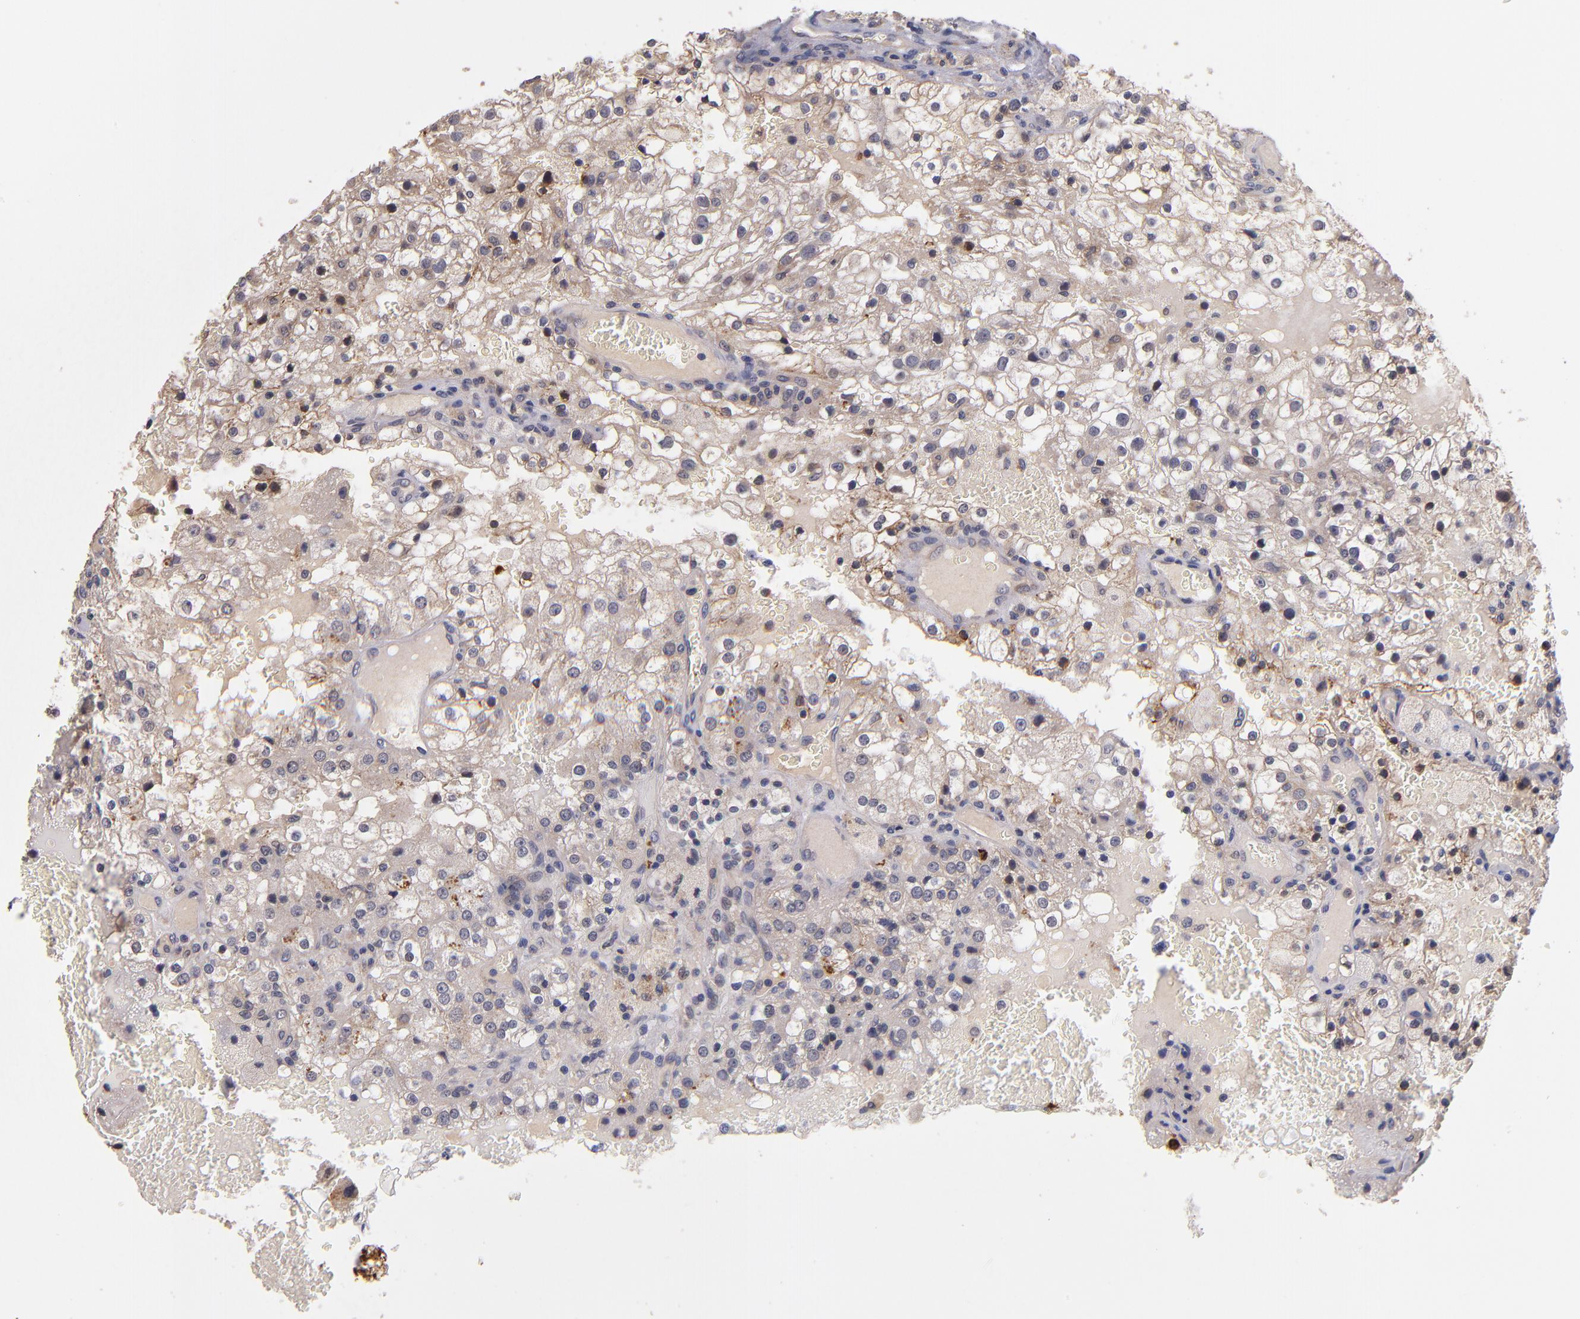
{"staining": {"intensity": "weak", "quantity": "25%-75%", "location": "cytoplasmic/membranous"}, "tissue": "renal cancer", "cell_type": "Tumor cells", "image_type": "cancer", "snomed": [{"axis": "morphology", "description": "Adenocarcinoma, NOS"}, {"axis": "topography", "description": "Kidney"}], "caption": "Renal cancer tissue exhibits weak cytoplasmic/membranous positivity in about 25%-75% of tumor cells, visualized by immunohistochemistry.", "gene": "TTLL12", "patient": {"sex": "female", "age": 74}}